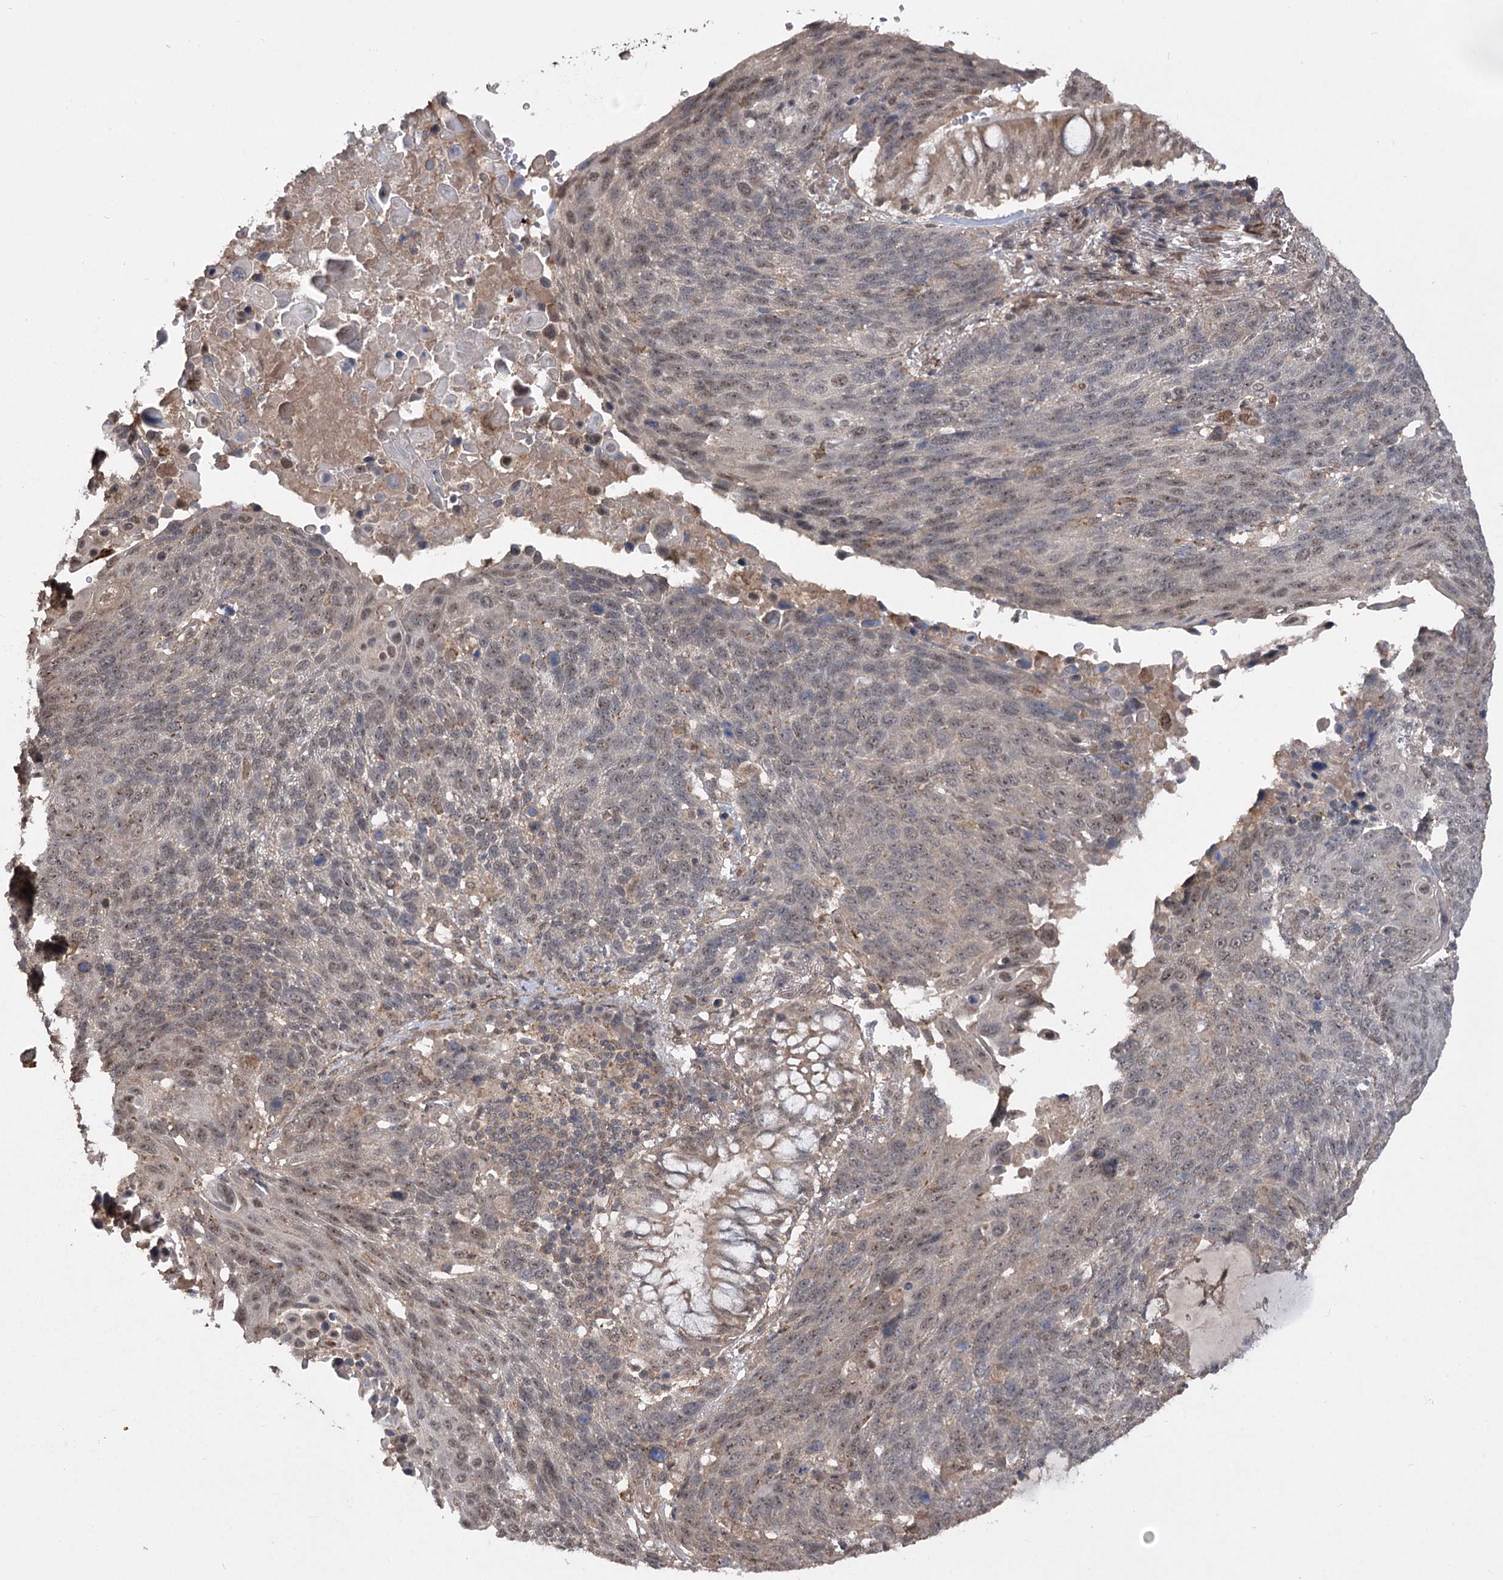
{"staining": {"intensity": "weak", "quantity": ">75%", "location": "nuclear"}, "tissue": "lung cancer", "cell_type": "Tumor cells", "image_type": "cancer", "snomed": [{"axis": "morphology", "description": "Squamous cell carcinoma, NOS"}, {"axis": "topography", "description": "Lung"}], "caption": "Human lung squamous cell carcinoma stained with a protein marker shows weak staining in tumor cells.", "gene": "TENM2", "patient": {"sex": "male", "age": 66}}